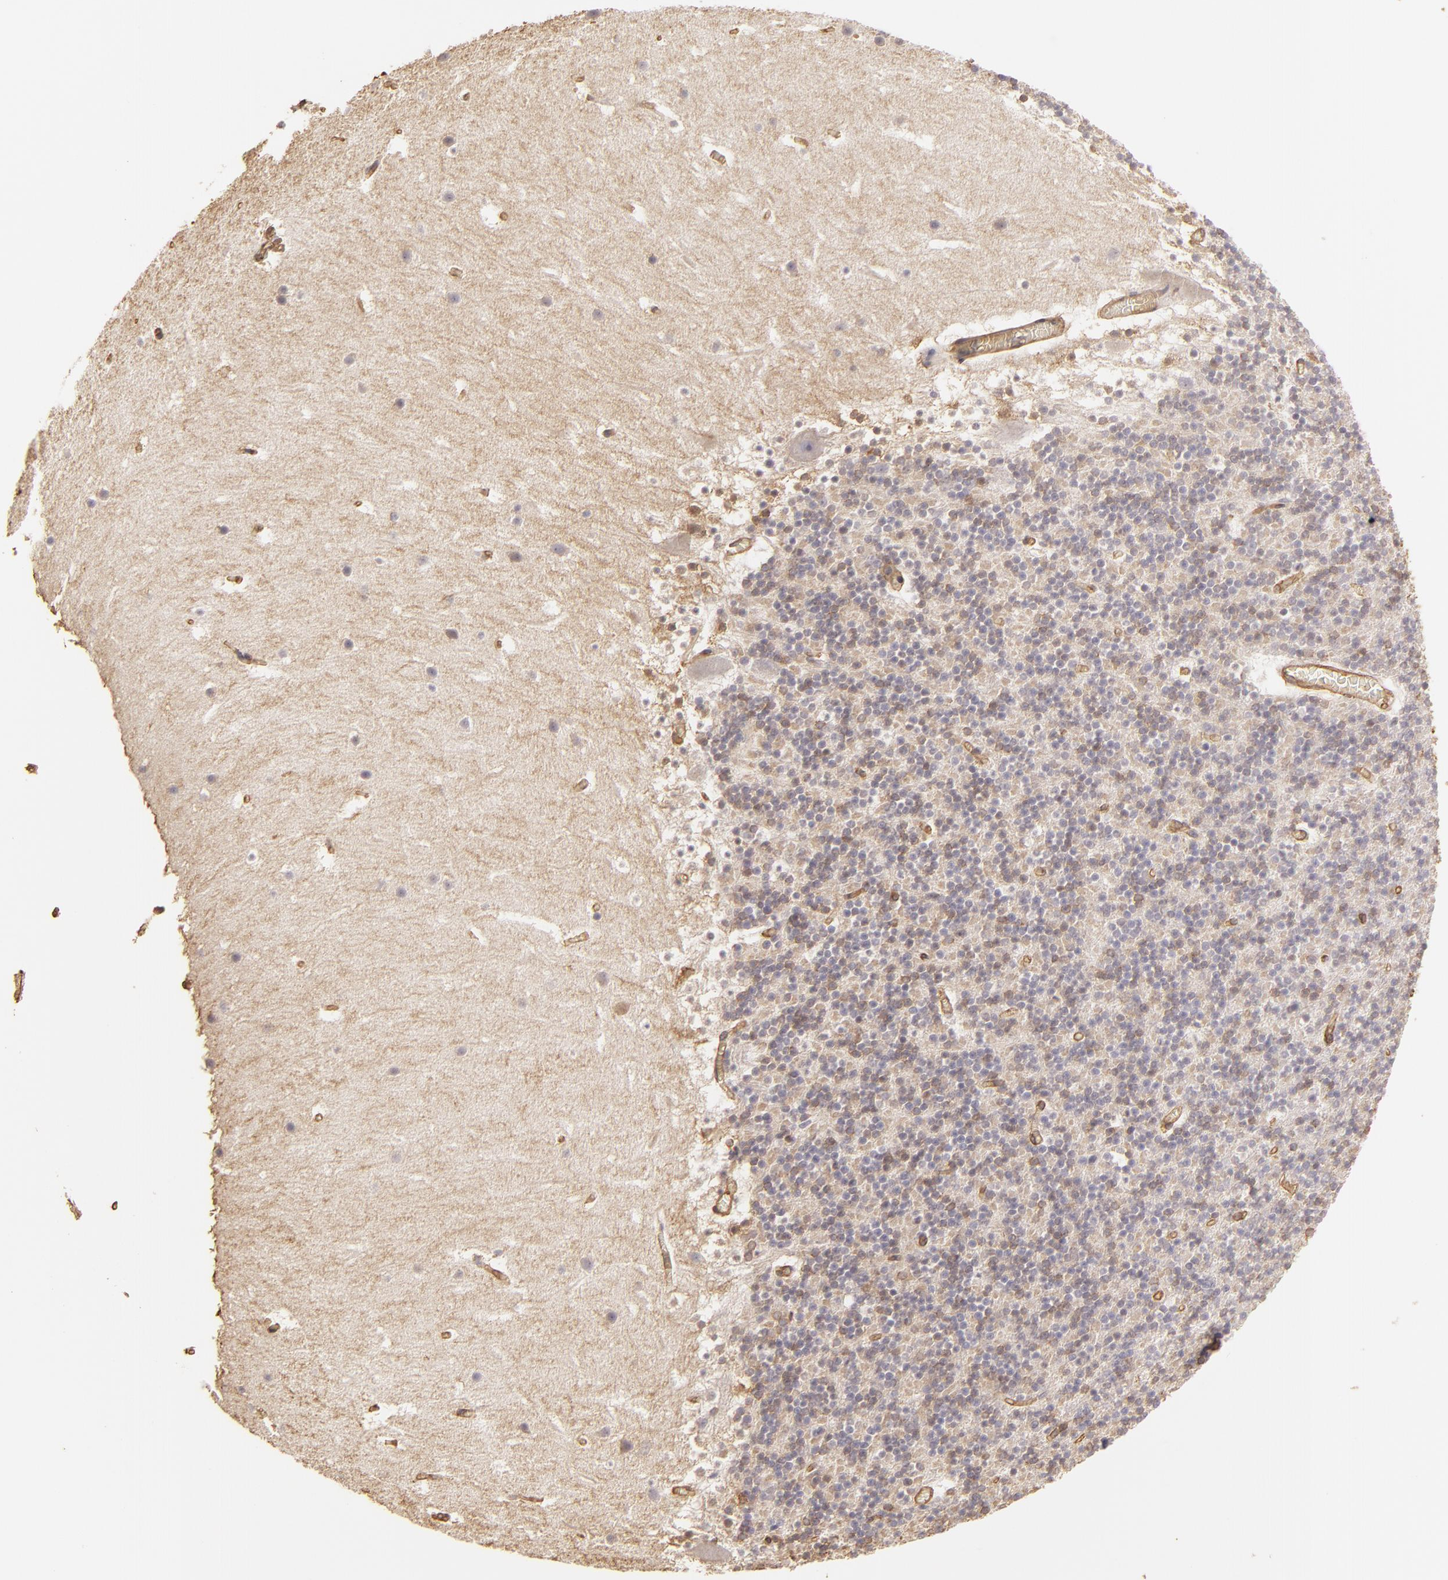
{"staining": {"intensity": "weak", "quantity": "<25%", "location": "cytoplasmic/membranous"}, "tissue": "cerebellum", "cell_type": "Cells in granular layer", "image_type": "normal", "snomed": [{"axis": "morphology", "description": "Normal tissue, NOS"}, {"axis": "topography", "description": "Cerebellum"}], "caption": "IHC photomicrograph of normal cerebellum: cerebellum stained with DAB exhibits no significant protein positivity in cells in granular layer. (Brightfield microscopy of DAB (3,3'-diaminobenzidine) immunohistochemistry at high magnification).", "gene": "HSPB6", "patient": {"sex": "male", "age": 45}}